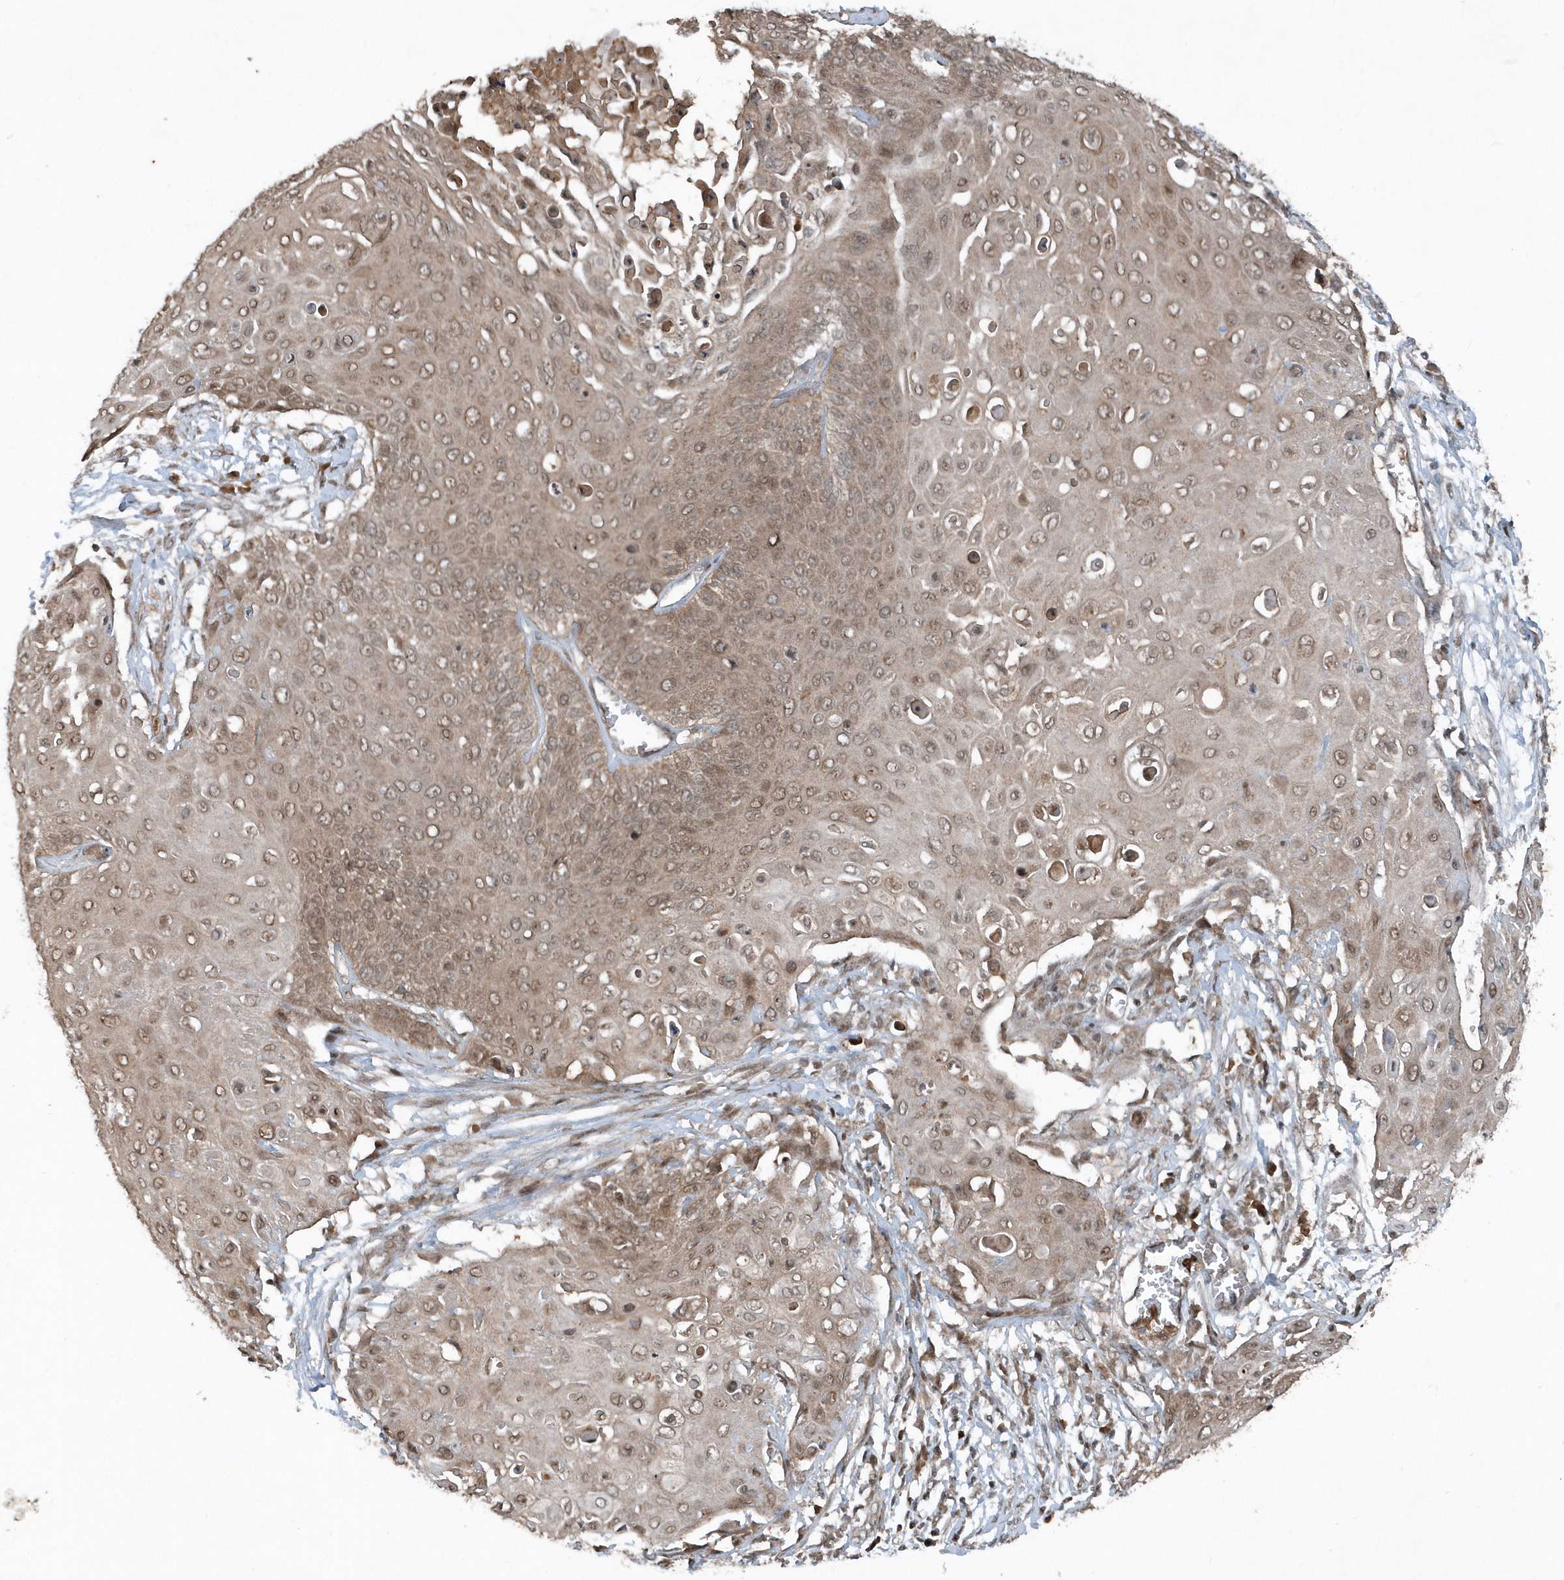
{"staining": {"intensity": "moderate", "quantity": ">75%", "location": "cytoplasmic/membranous,nuclear"}, "tissue": "cervical cancer", "cell_type": "Tumor cells", "image_type": "cancer", "snomed": [{"axis": "morphology", "description": "Squamous cell carcinoma, NOS"}, {"axis": "topography", "description": "Cervix"}], "caption": "Cervical squamous cell carcinoma was stained to show a protein in brown. There is medium levels of moderate cytoplasmic/membranous and nuclear expression in about >75% of tumor cells.", "gene": "EIF2B1", "patient": {"sex": "female", "age": 39}}